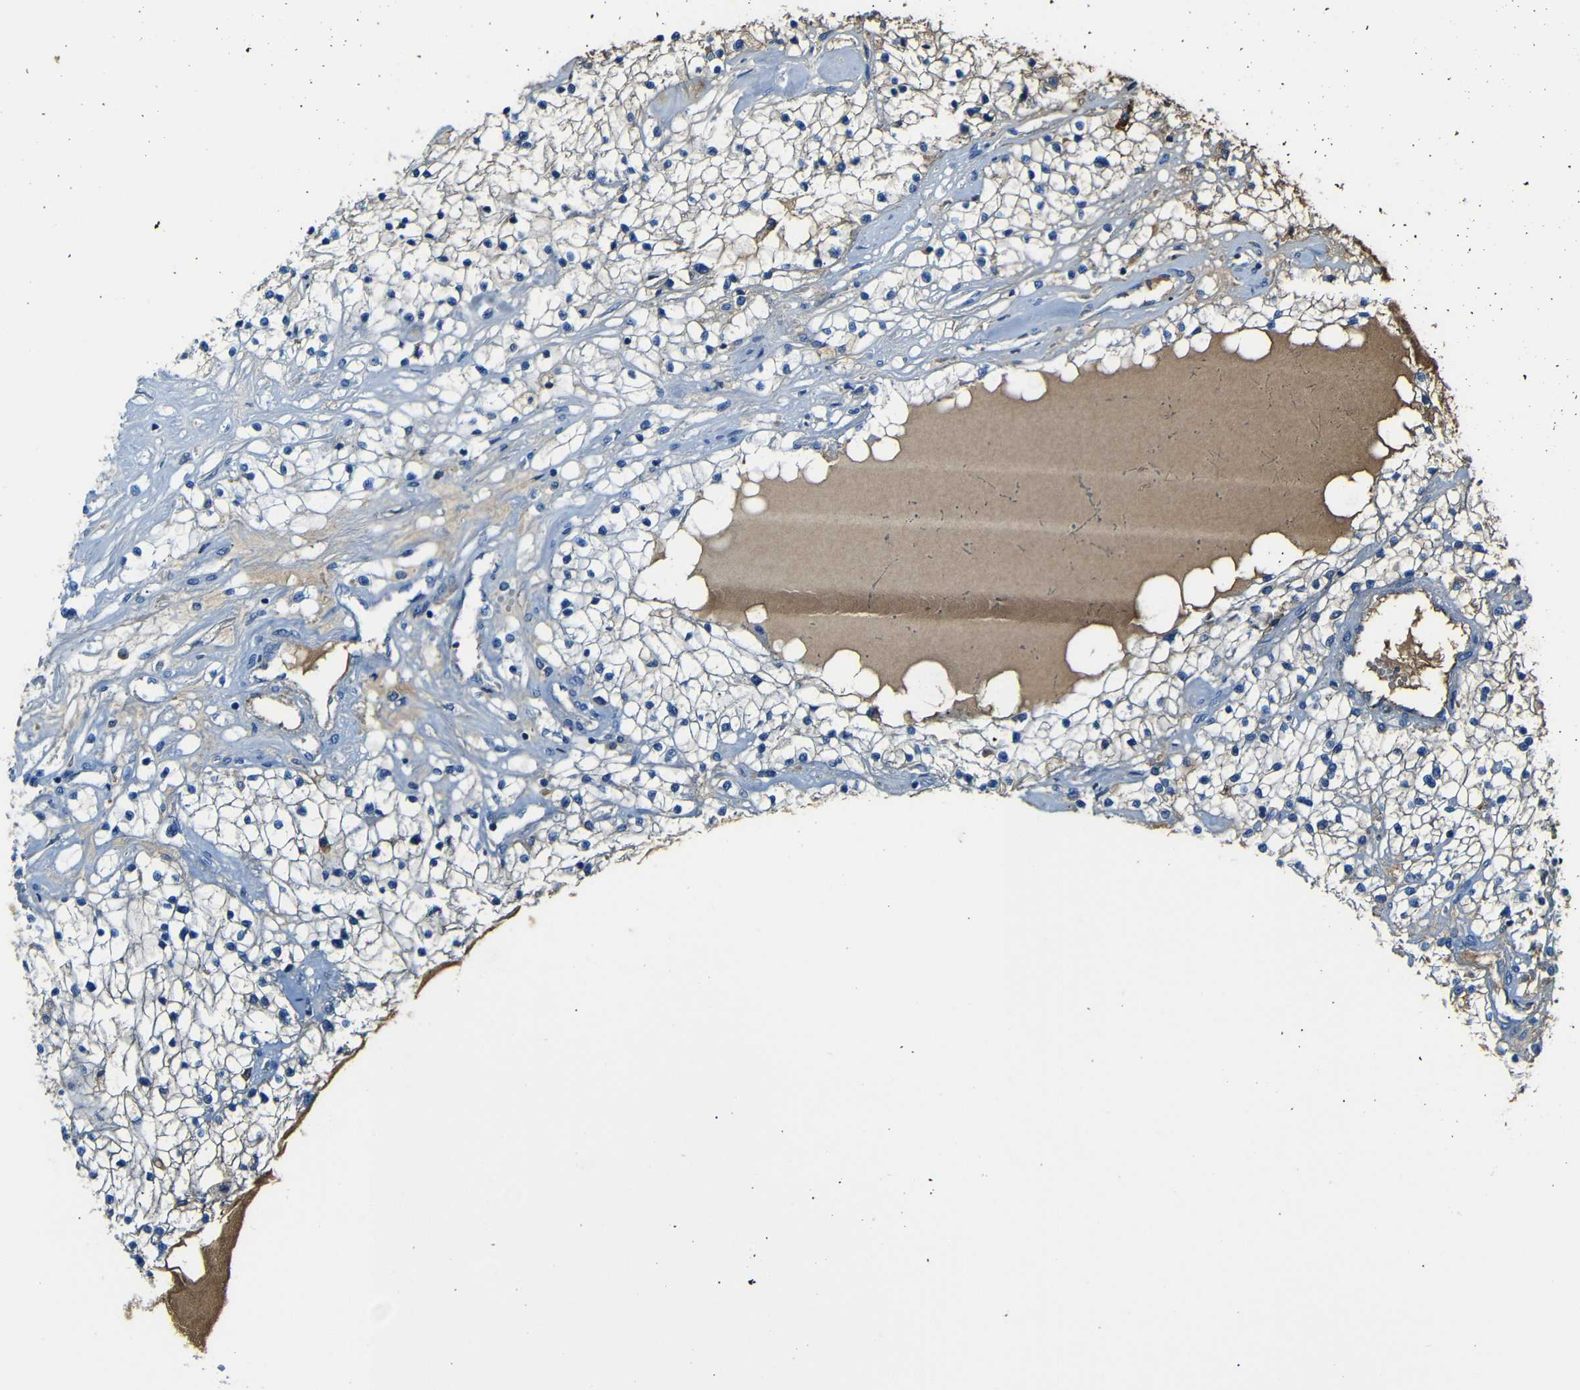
{"staining": {"intensity": "negative", "quantity": "none", "location": "none"}, "tissue": "renal cancer", "cell_type": "Tumor cells", "image_type": "cancer", "snomed": [{"axis": "morphology", "description": "Adenocarcinoma, NOS"}, {"axis": "topography", "description": "Kidney"}], "caption": "Immunohistochemical staining of adenocarcinoma (renal) reveals no significant staining in tumor cells. (DAB immunohistochemistry (IHC) with hematoxylin counter stain).", "gene": "SERPINA1", "patient": {"sex": "male", "age": 68}}